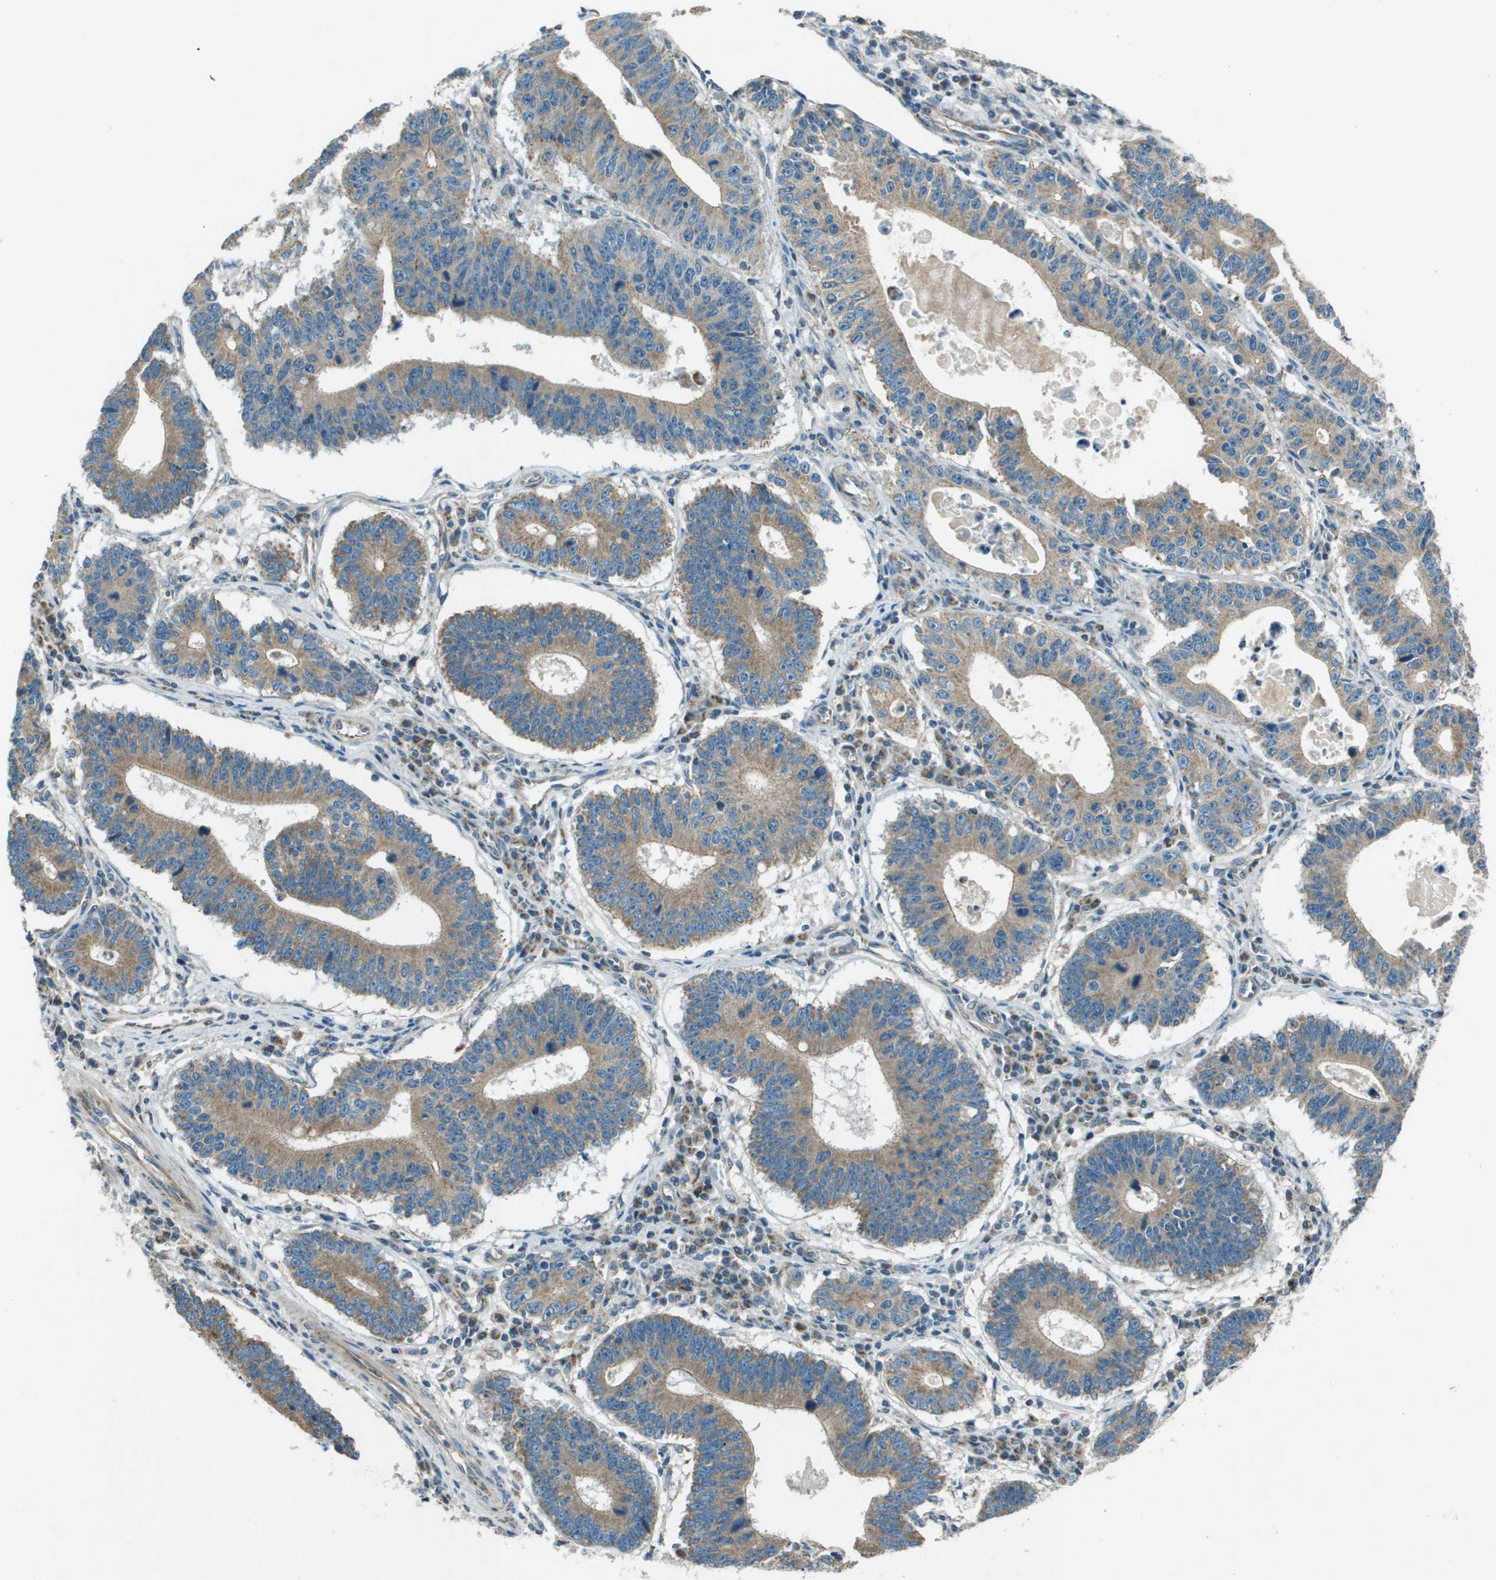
{"staining": {"intensity": "moderate", "quantity": ">75%", "location": "cytoplasmic/membranous"}, "tissue": "stomach cancer", "cell_type": "Tumor cells", "image_type": "cancer", "snomed": [{"axis": "morphology", "description": "Adenocarcinoma, NOS"}, {"axis": "topography", "description": "Stomach"}], "caption": "Tumor cells display moderate cytoplasmic/membranous positivity in approximately >75% of cells in stomach adenocarcinoma.", "gene": "MIGA1", "patient": {"sex": "male", "age": 59}}